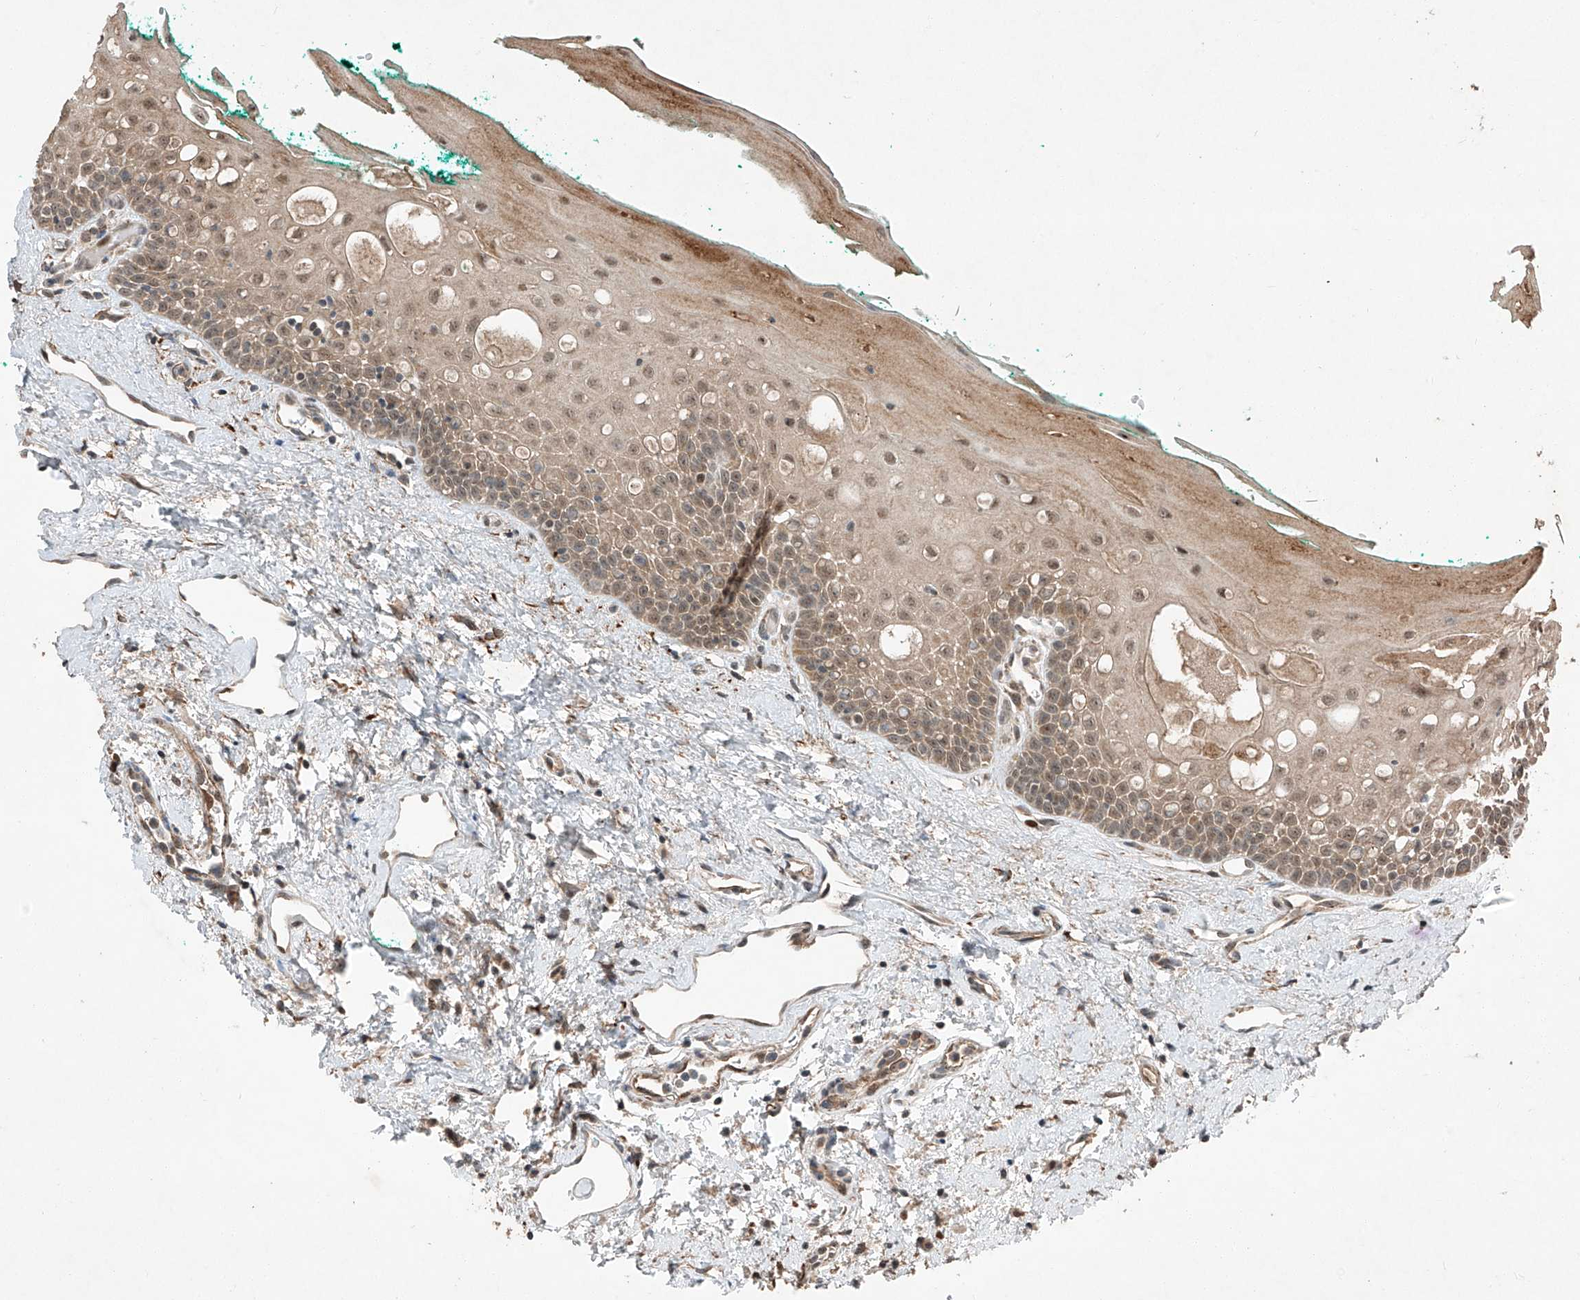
{"staining": {"intensity": "moderate", "quantity": "25%-75%", "location": "cytoplasmic/membranous,nuclear"}, "tissue": "oral mucosa", "cell_type": "Squamous epithelial cells", "image_type": "normal", "snomed": [{"axis": "morphology", "description": "Normal tissue, NOS"}, {"axis": "topography", "description": "Oral tissue"}], "caption": "Immunohistochemical staining of normal oral mucosa exhibits moderate cytoplasmic/membranous,nuclear protein staining in about 25%-75% of squamous epithelial cells.", "gene": "ZNF620", "patient": {"sex": "female", "age": 70}}